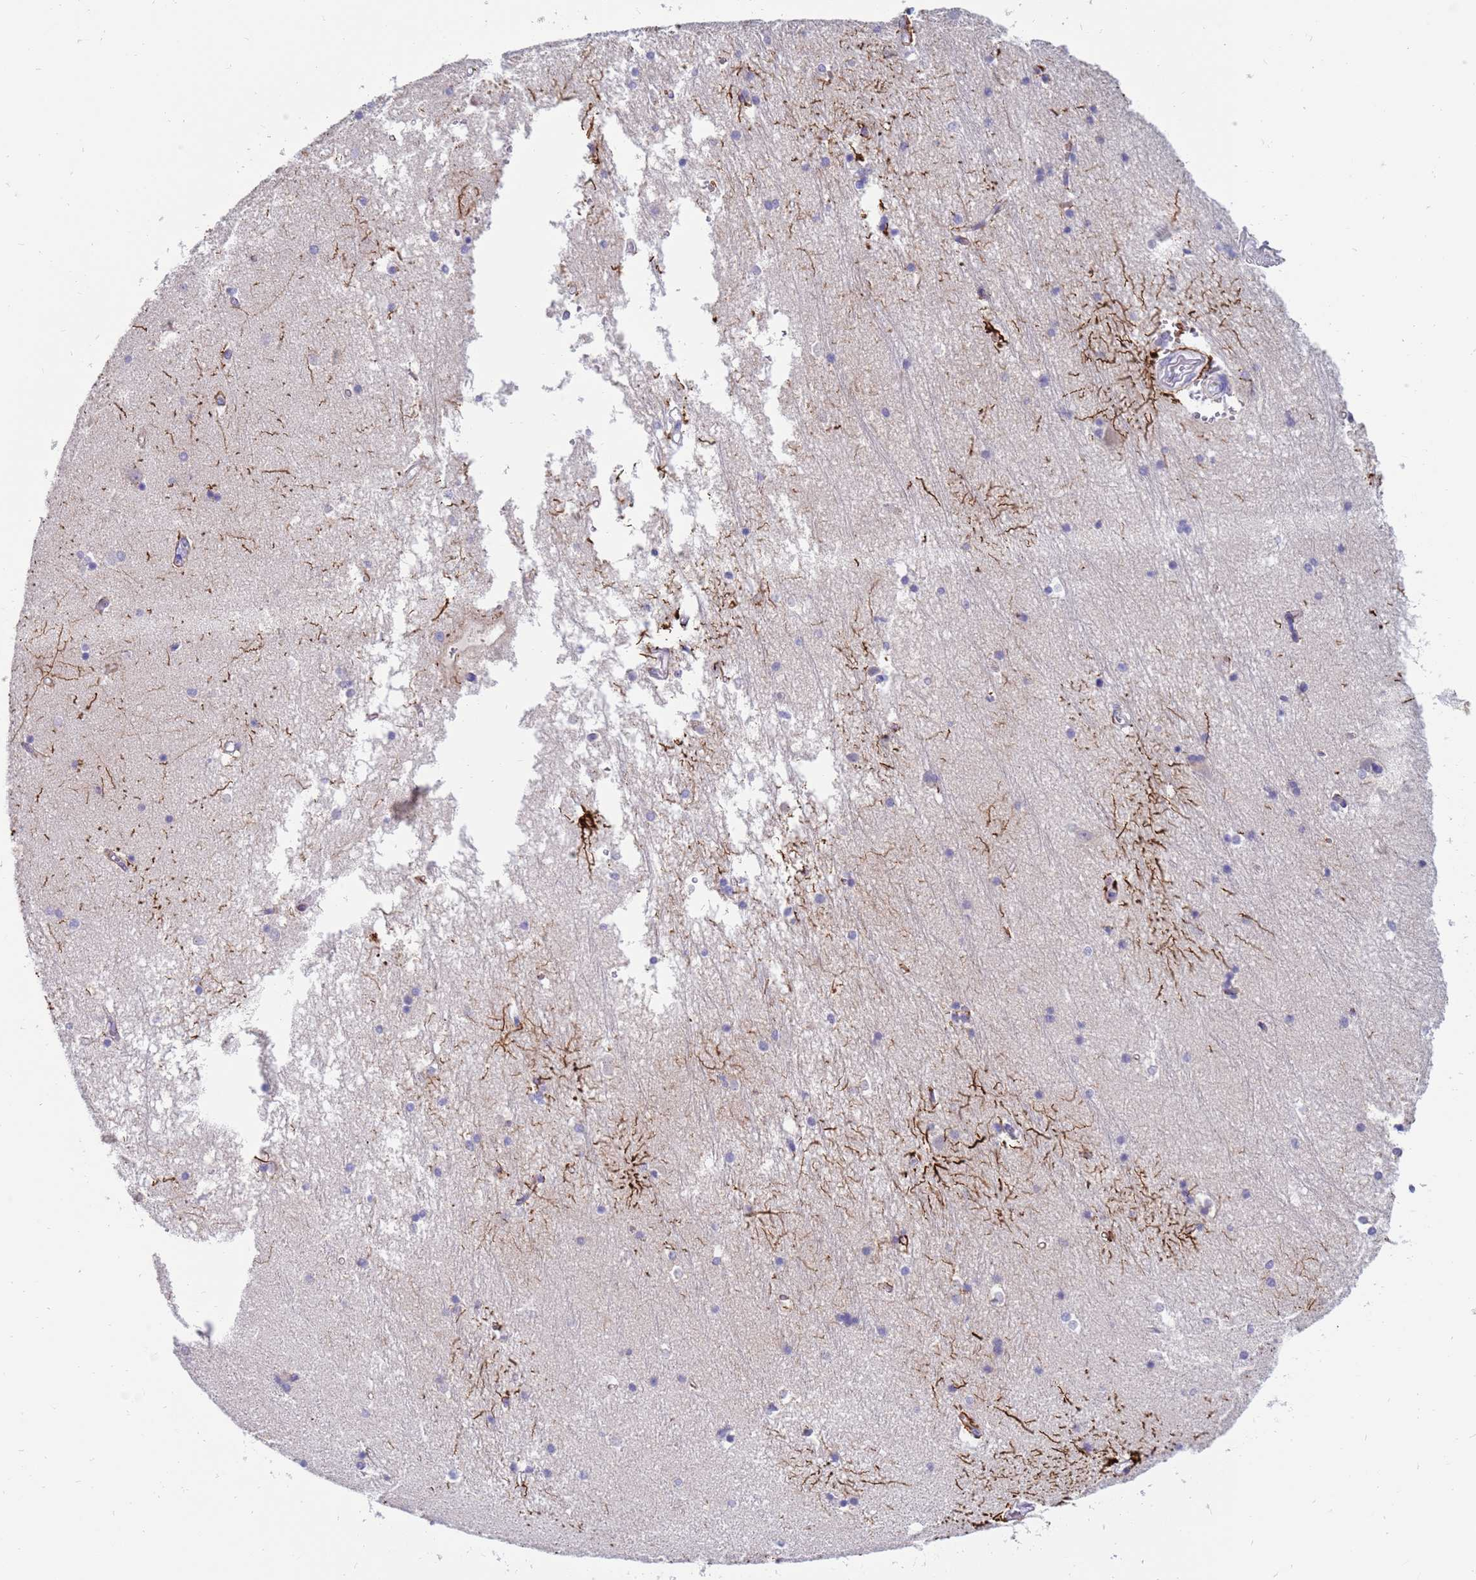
{"staining": {"intensity": "strong", "quantity": "<25%", "location": "cytoplasmic/membranous"}, "tissue": "hippocampus", "cell_type": "Glial cells", "image_type": "normal", "snomed": [{"axis": "morphology", "description": "Normal tissue, NOS"}, {"axis": "topography", "description": "Hippocampus"}], "caption": "Hippocampus stained with immunohistochemistry (IHC) shows strong cytoplasmic/membranous staining in about <25% of glial cells. (DAB (3,3'-diaminobenzidine) IHC, brown staining for protein, blue staining for nuclei).", "gene": "STK25", "patient": {"sex": "male", "age": 45}}